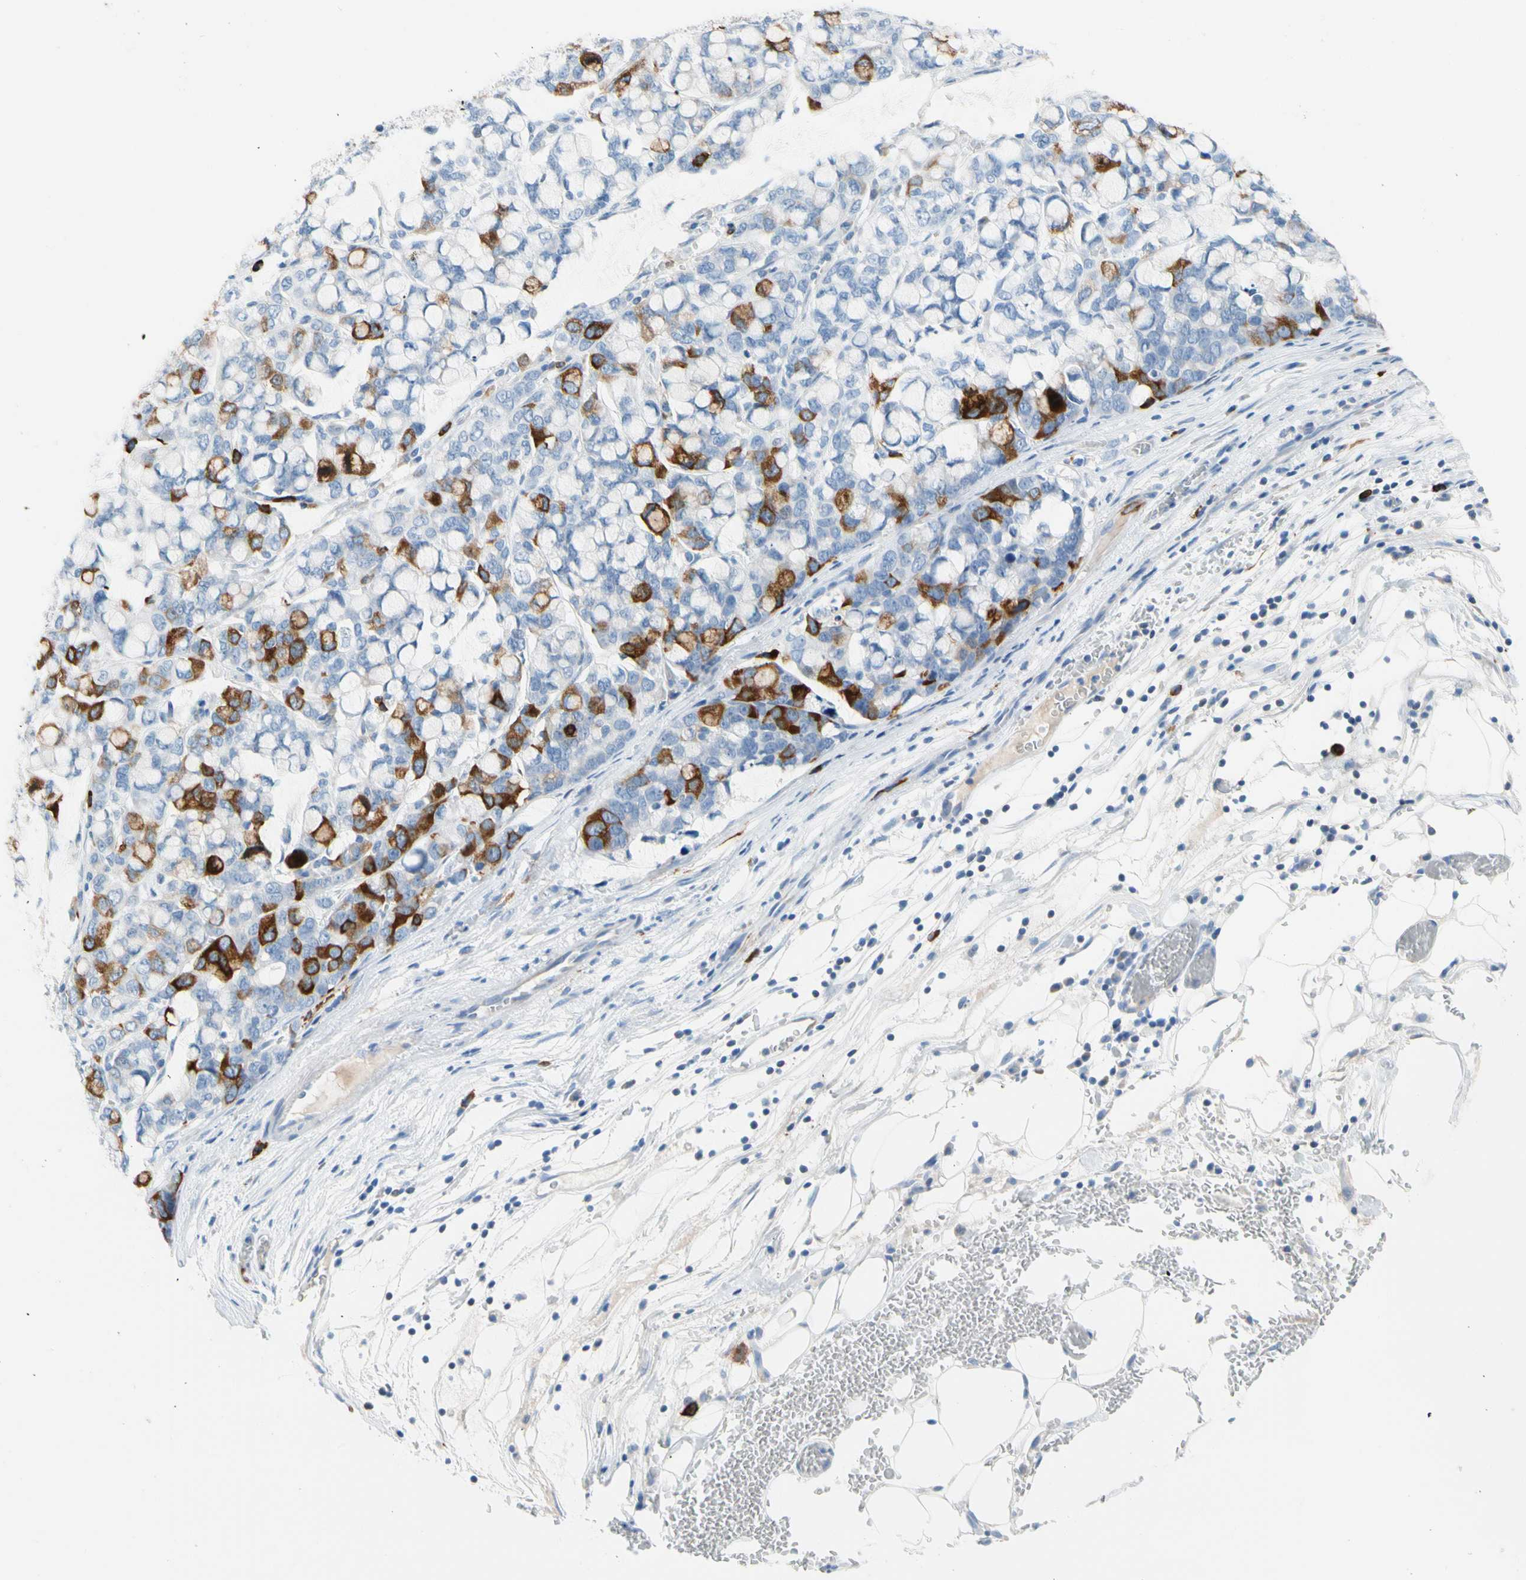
{"staining": {"intensity": "moderate", "quantity": "25%-75%", "location": "cytoplasmic/membranous"}, "tissue": "stomach cancer", "cell_type": "Tumor cells", "image_type": "cancer", "snomed": [{"axis": "morphology", "description": "Adenocarcinoma, NOS"}, {"axis": "topography", "description": "Stomach, lower"}], "caption": "Stomach cancer stained with DAB (3,3'-diaminobenzidine) IHC demonstrates medium levels of moderate cytoplasmic/membranous expression in about 25%-75% of tumor cells.", "gene": "TACC3", "patient": {"sex": "male", "age": 84}}